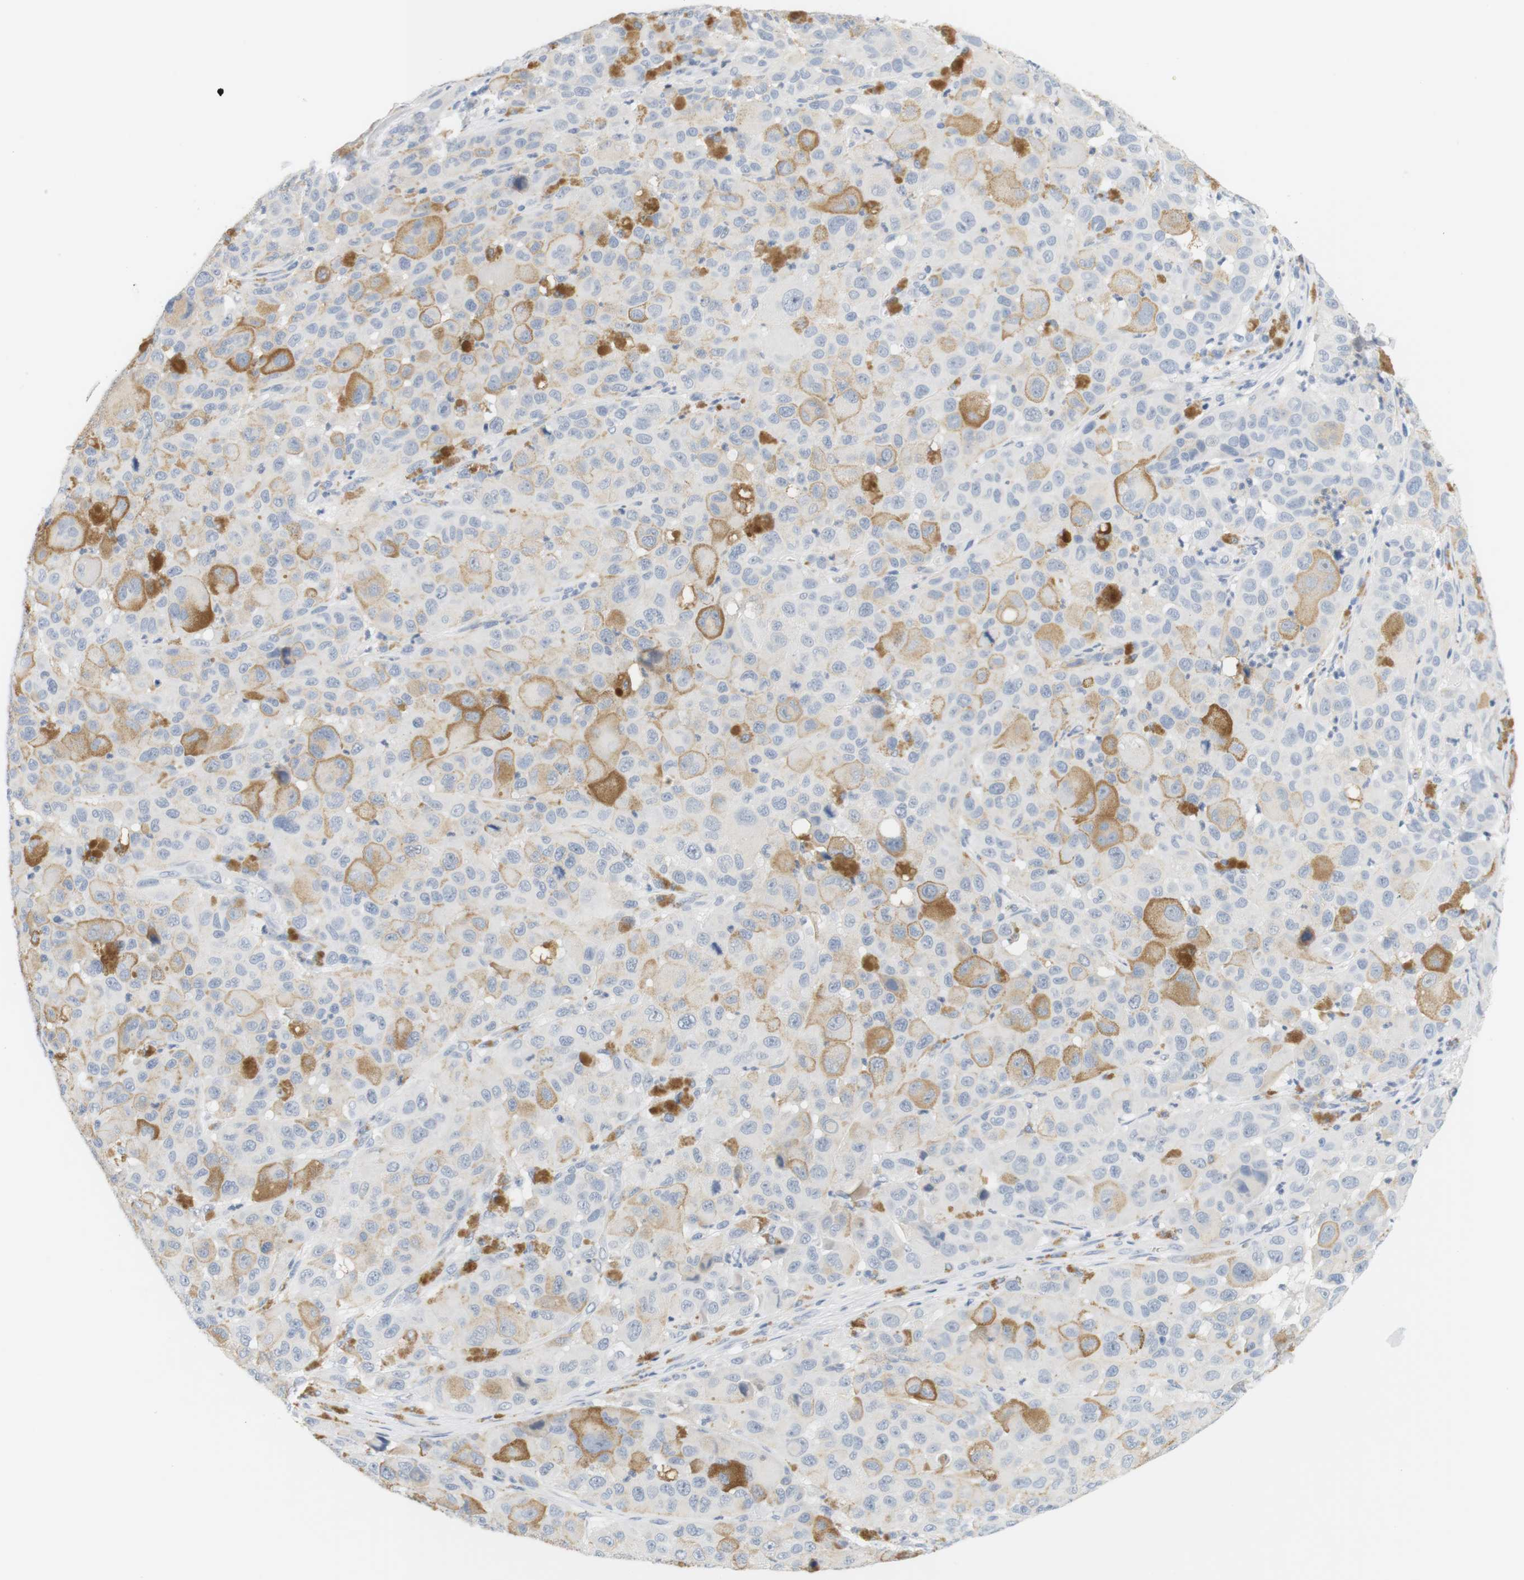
{"staining": {"intensity": "moderate", "quantity": "<25%", "location": "cytoplasmic/membranous"}, "tissue": "melanoma", "cell_type": "Tumor cells", "image_type": "cancer", "snomed": [{"axis": "morphology", "description": "Malignant melanoma, NOS"}, {"axis": "topography", "description": "Skin"}], "caption": "Immunohistochemical staining of melanoma reveals low levels of moderate cytoplasmic/membranous protein staining in about <25% of tumor cells.", "gene": "OPRM1", "patient": {"sex": "male", "age": 96}}